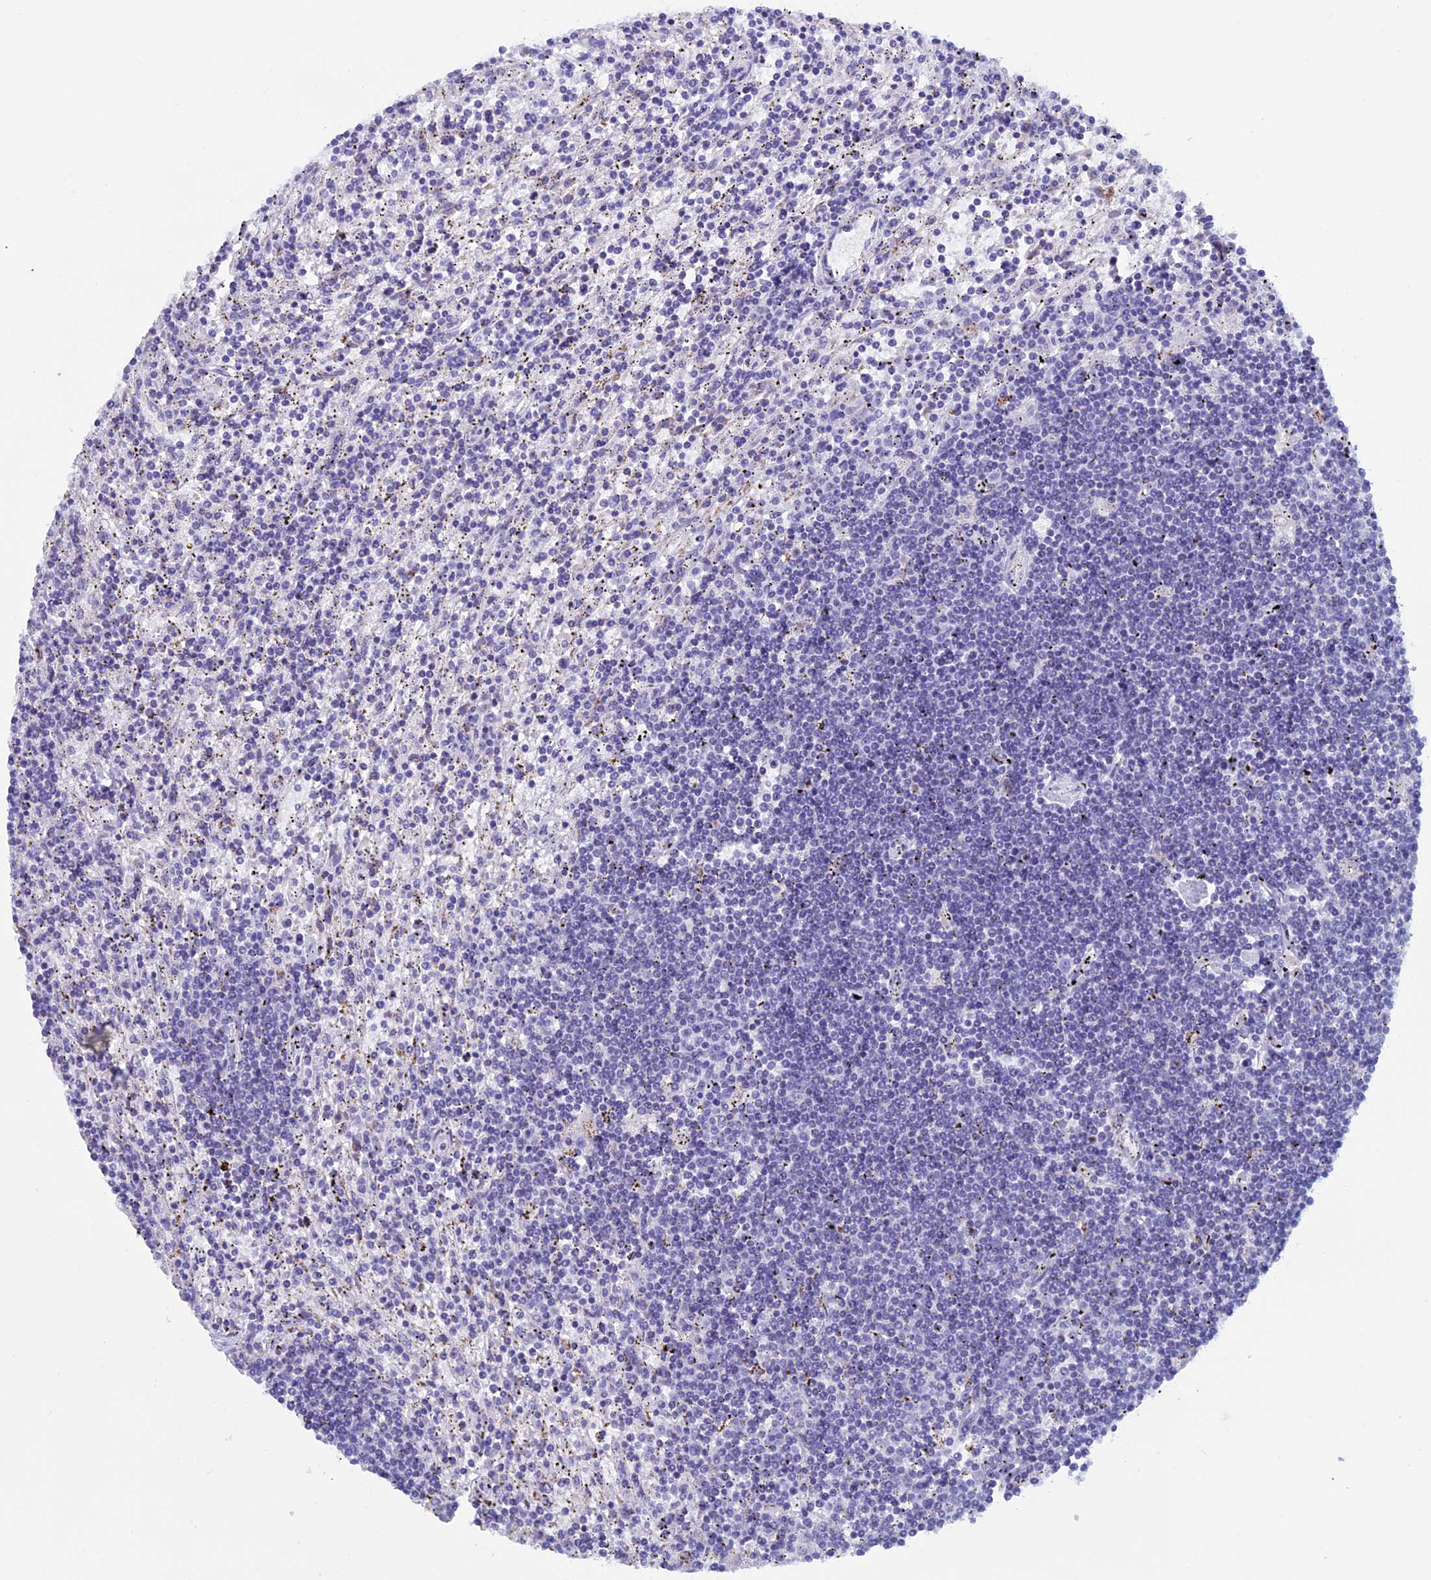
{"staining": {"intensity": "negative", "quantity": "none", "location": "none"}, "tissue": "lymphoma", "cell_type": "Tumor cells", "image_type": "cancer", "snomed": [{"axis": "morphology", "description": "Malignant lymphoma, non-Hodgkin's type, Low grade"}, {"axis": "topography", "description": "Spleen"}], "caption": "This is an IHC photomicrograph of lymphoma. There is no staining in tumor cells.", "gene": "ZNF563", "patient": {"sex": "male", "age": 76}}